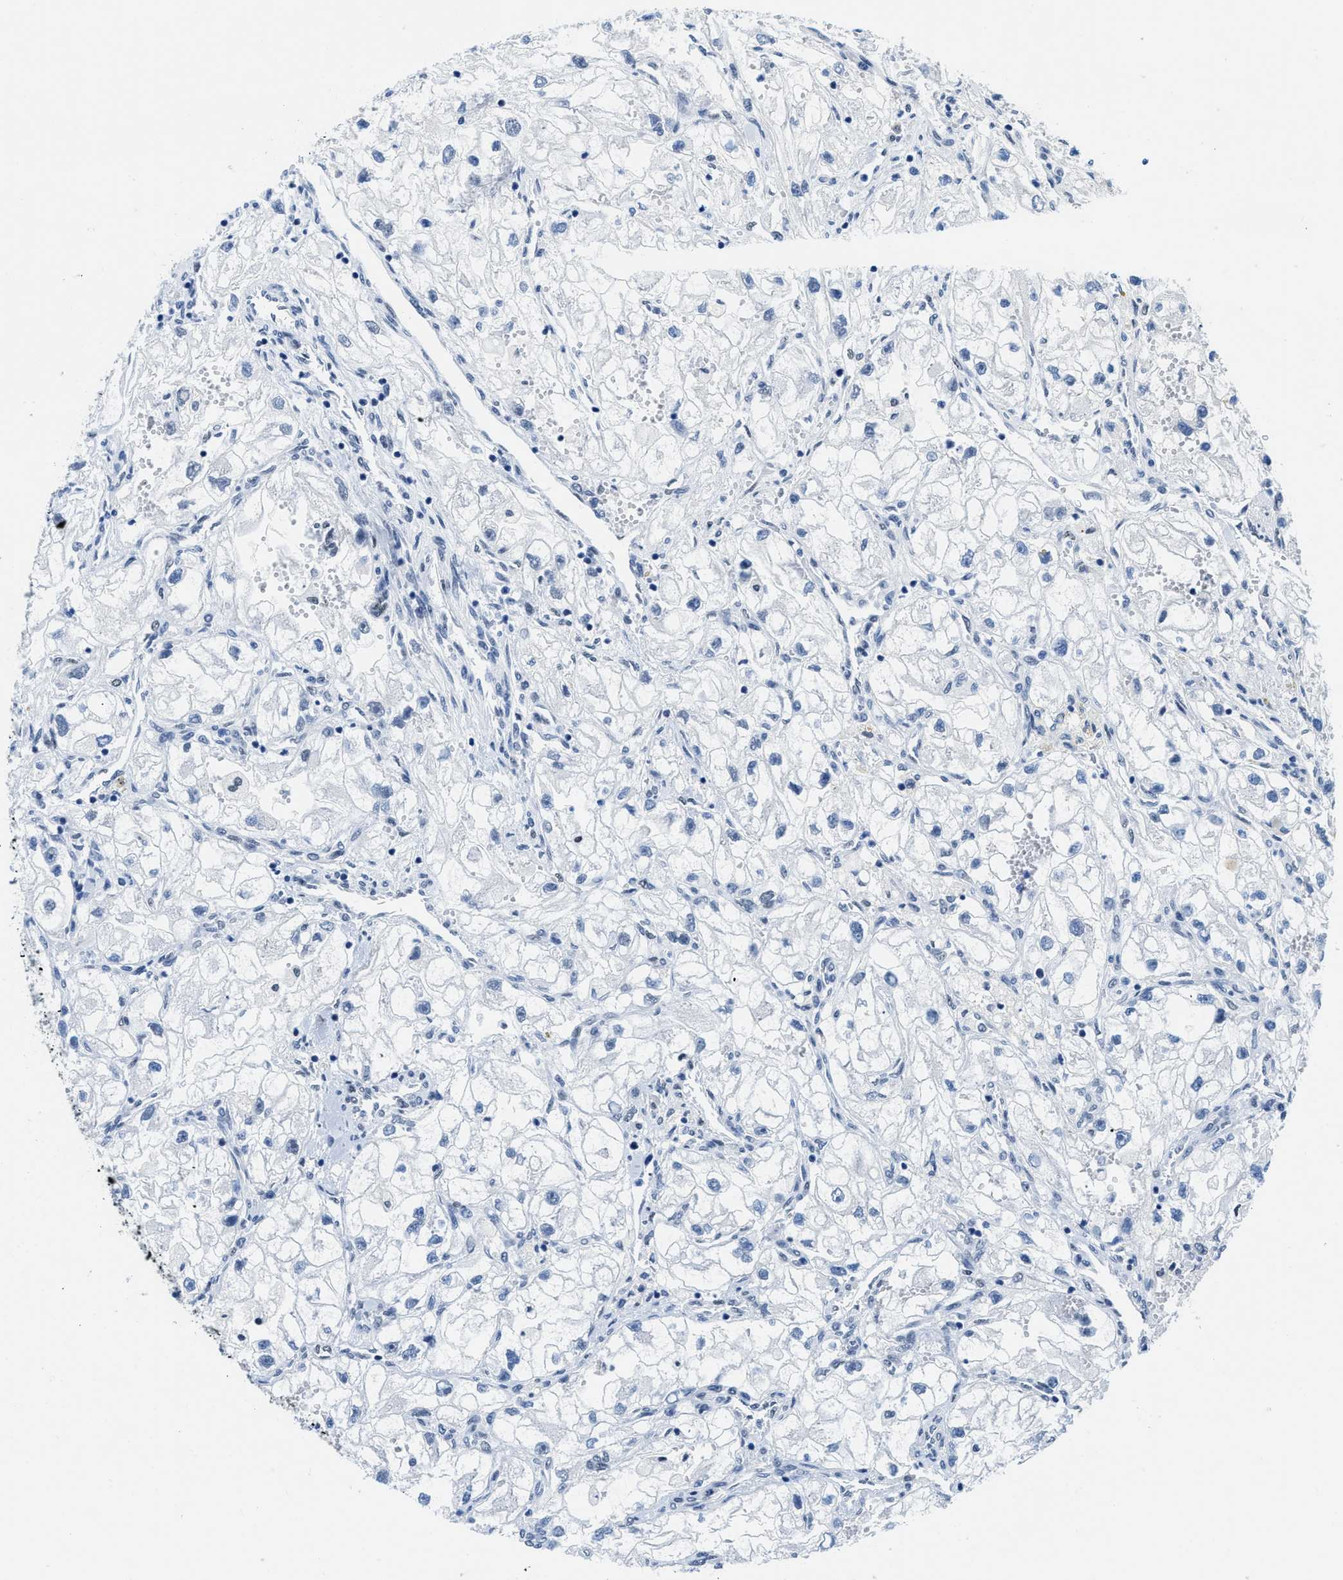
{"staining": {"intensity": "negative", "quantity": "none", "location": "none"}, "tissue": "renal cancer", "cell_type": "Tumor cells", "image_type": "cancer", "snomed": [{"axis": "morphology", "description": "Adenocarcinoma, NOS"}, {"axis": "topography", "description": "Kidney"}], "caption": "Tumor cells are negative for brown protein staining in adenocarcinoma (renal). (DAB IHC visualized using brightfield microscopy, high magnification).", "gene": "SMARCAD1", "patient": {"sex": "female", "age": 70}}